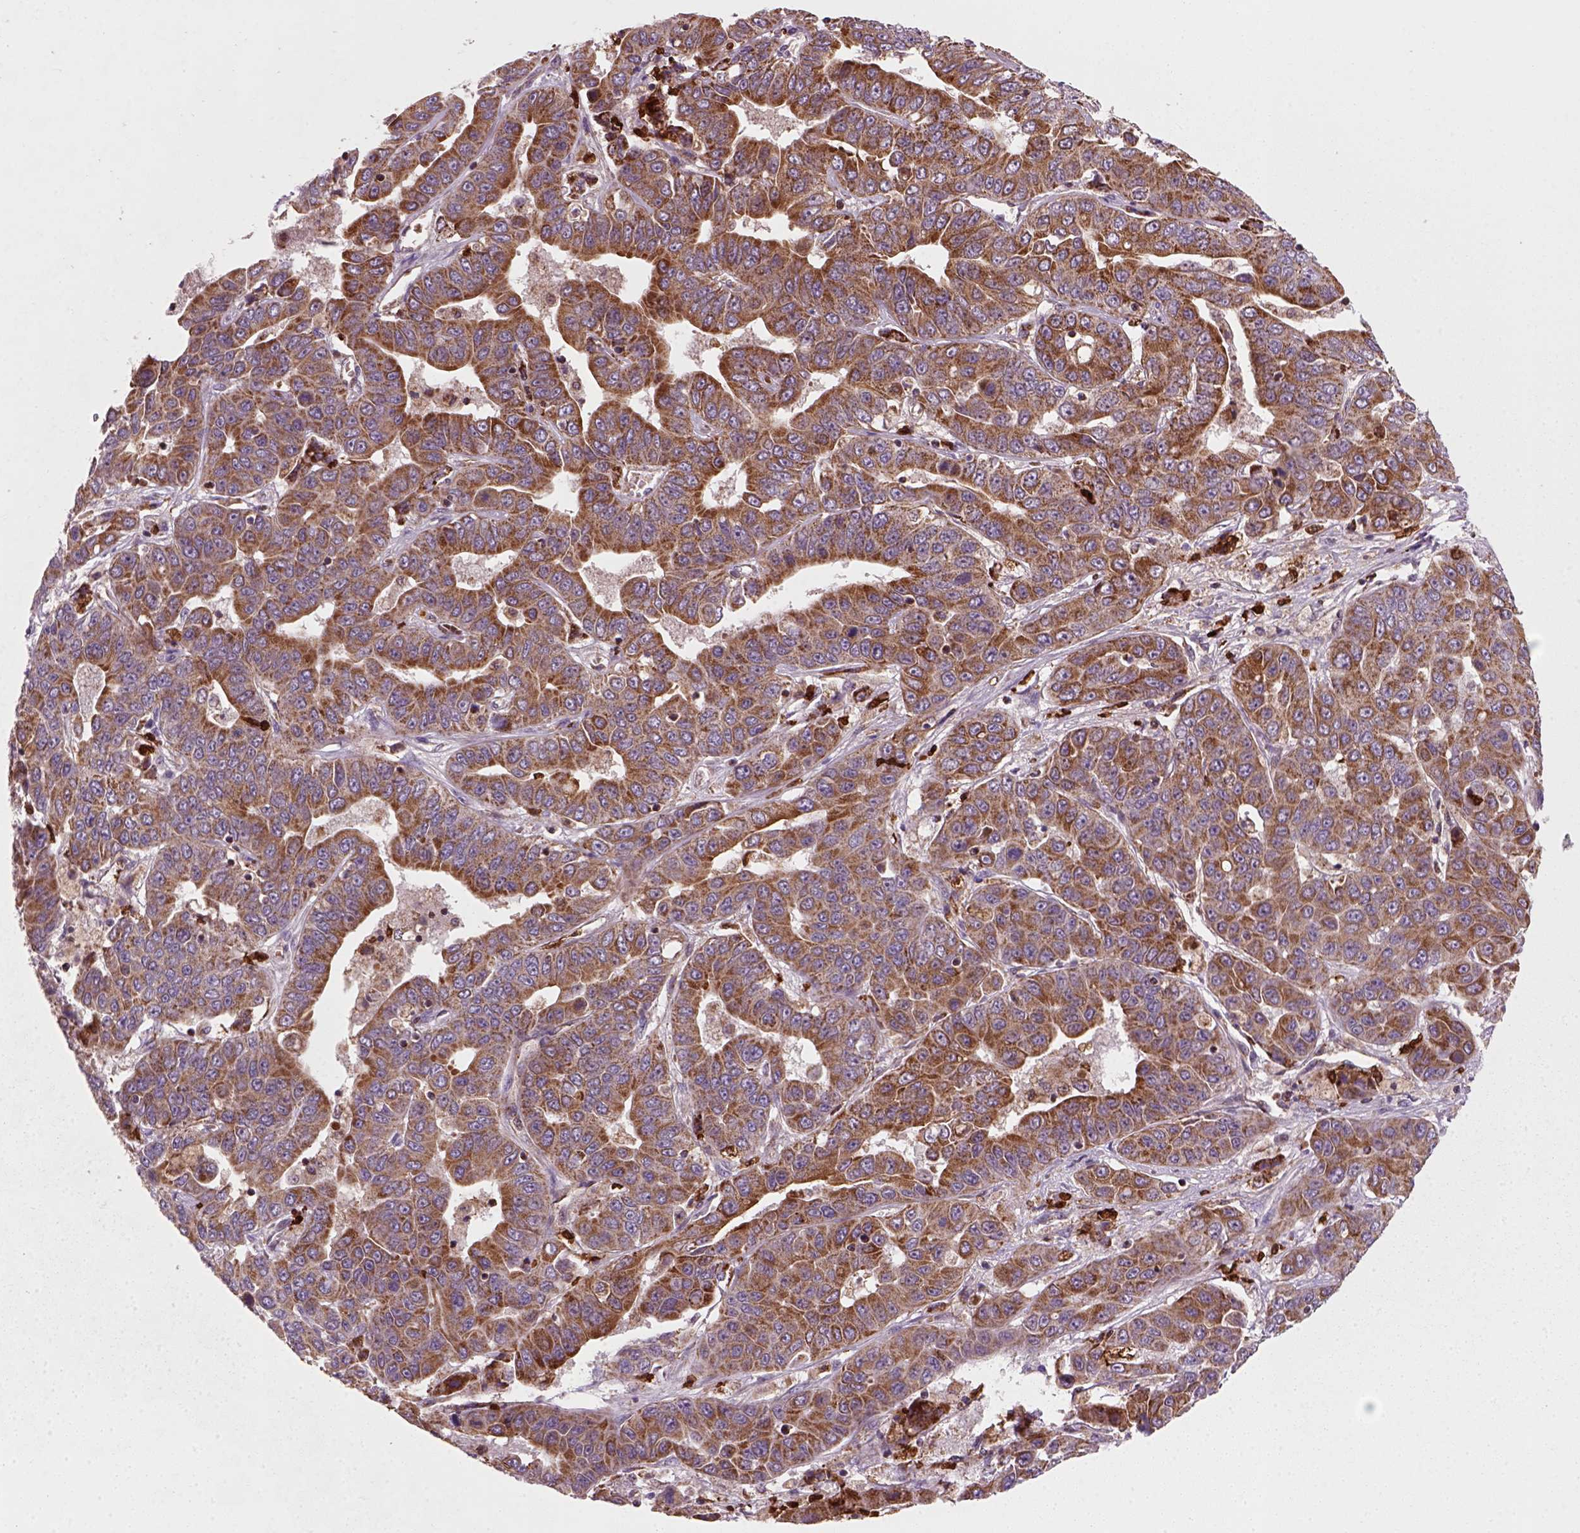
{"staining": {"intensity": "moderate", "quantity": ">75%", "location": "cytoplasmic/membranous"}, "tissue": "liver cancer", "cell_type": "Tumor cells", "image_type": "cancer", "snomed": [{"axis": "morphology", "description": "Cholangiocarcinoma"}, {"axis": "topography", "description": "Liver"}], "caption": "Immunohistochemistry (IHC) (DAB) staining of human liver cholangiocarcinoma displays moderate cytoplasmic/membranous protein expression in approximately >75% of tumor cells.", "gene": "NUDT16L1", "patient": {"sex": "female", "age": 52}}